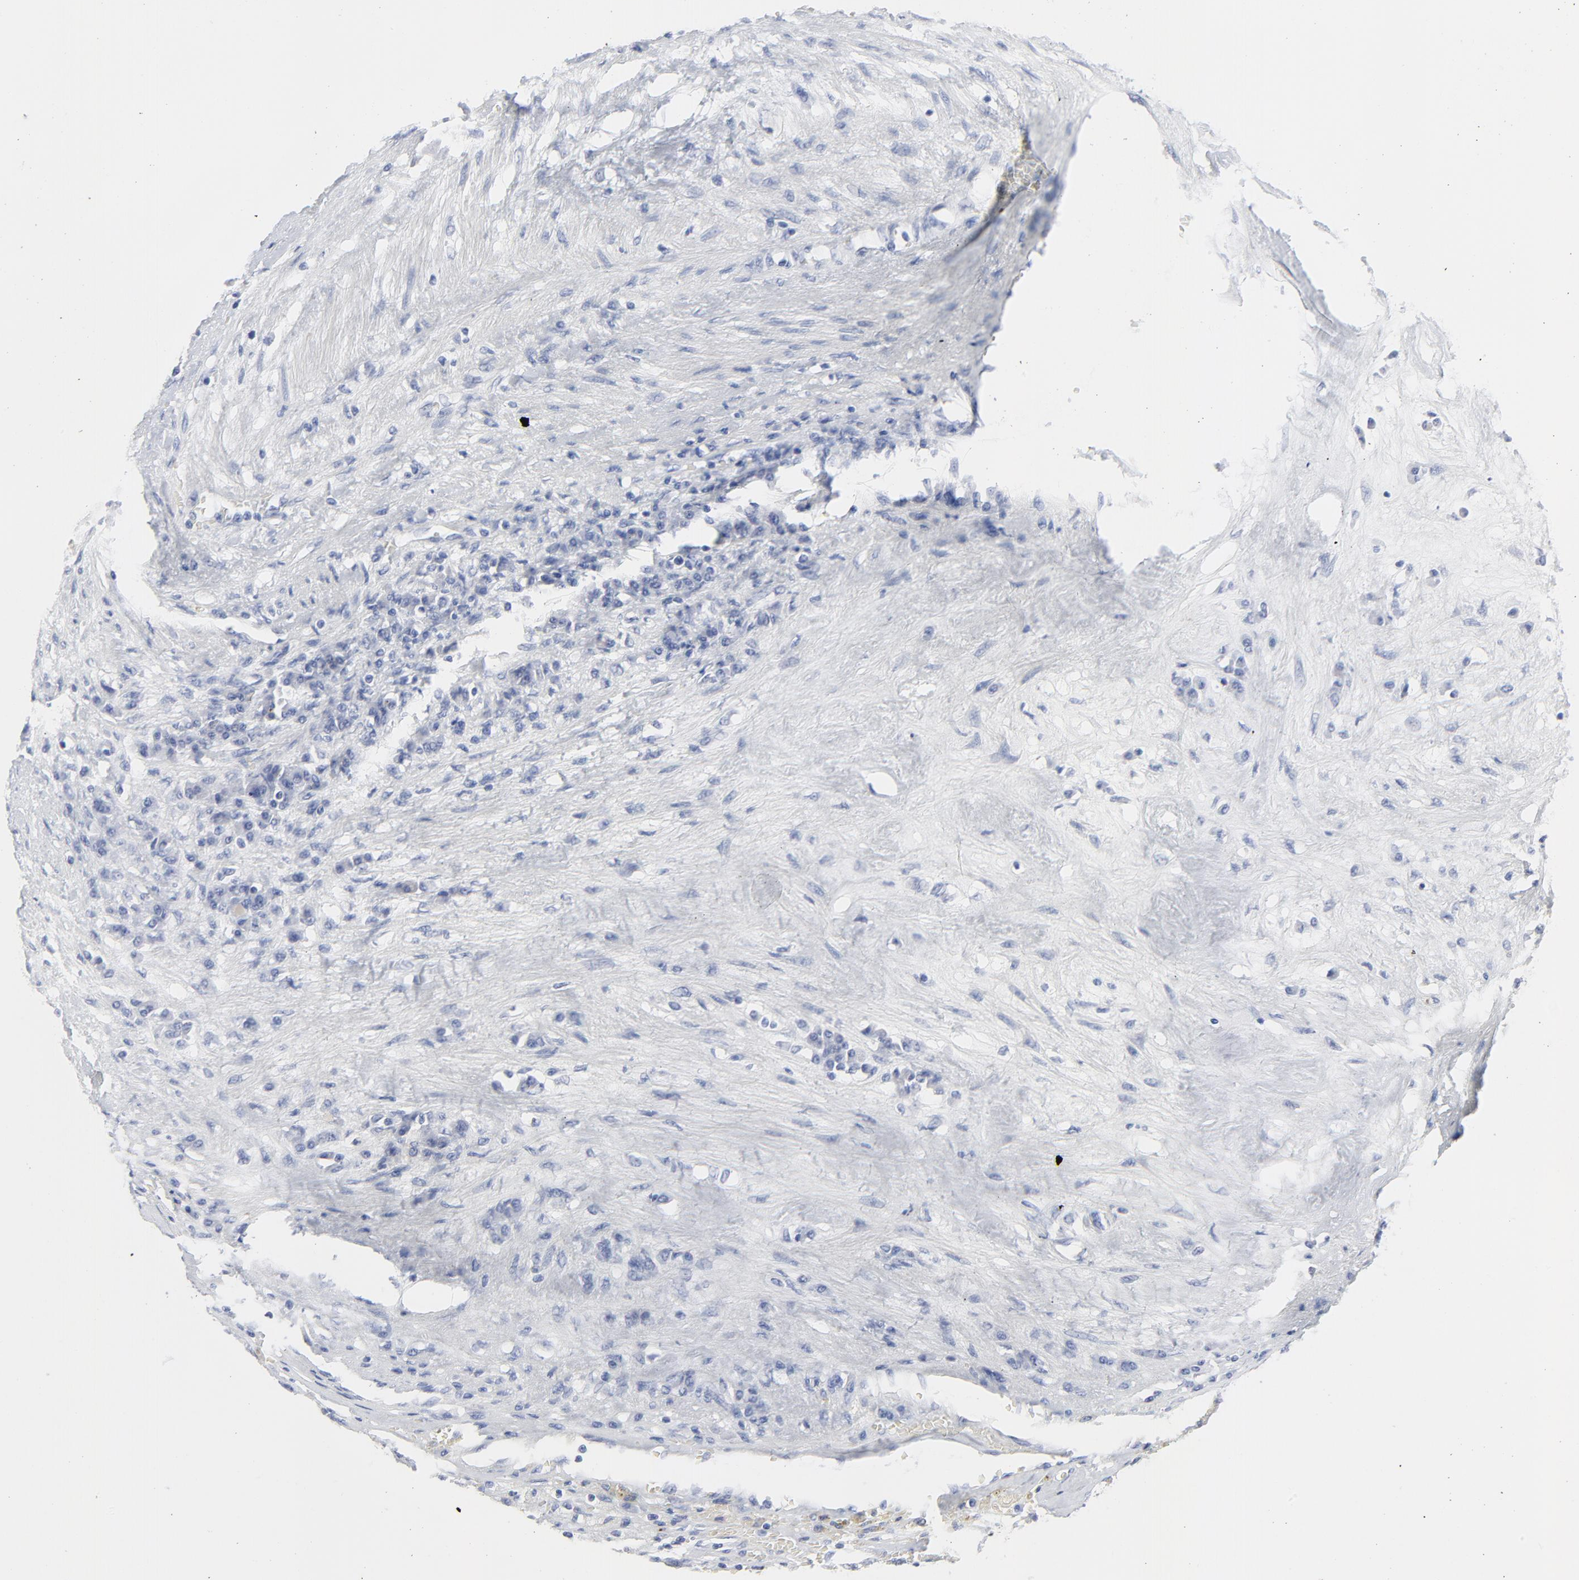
{"staining": {"intensity": "negative", "quantity": "none", "location": "none"}, "tissue": "renal cancer", "cell_type": "Tumor cells", "image_type": "cancer", "snomed": [{"axis": "morphology", "description": "Normal tissue, NOS"}, {"axis": "morphology", "description": "Adenocarcinoma, NOS"}, {"axis": "topography", "description": "Kidney"}], "caption": "Immunohistochemistry image of adenocarcinoma (renal) stained for a protein (brown), which exhibits no expression in tumor cells.", "gene": "CLEC4G", "patient": {"sex": "male", "age": 71}}